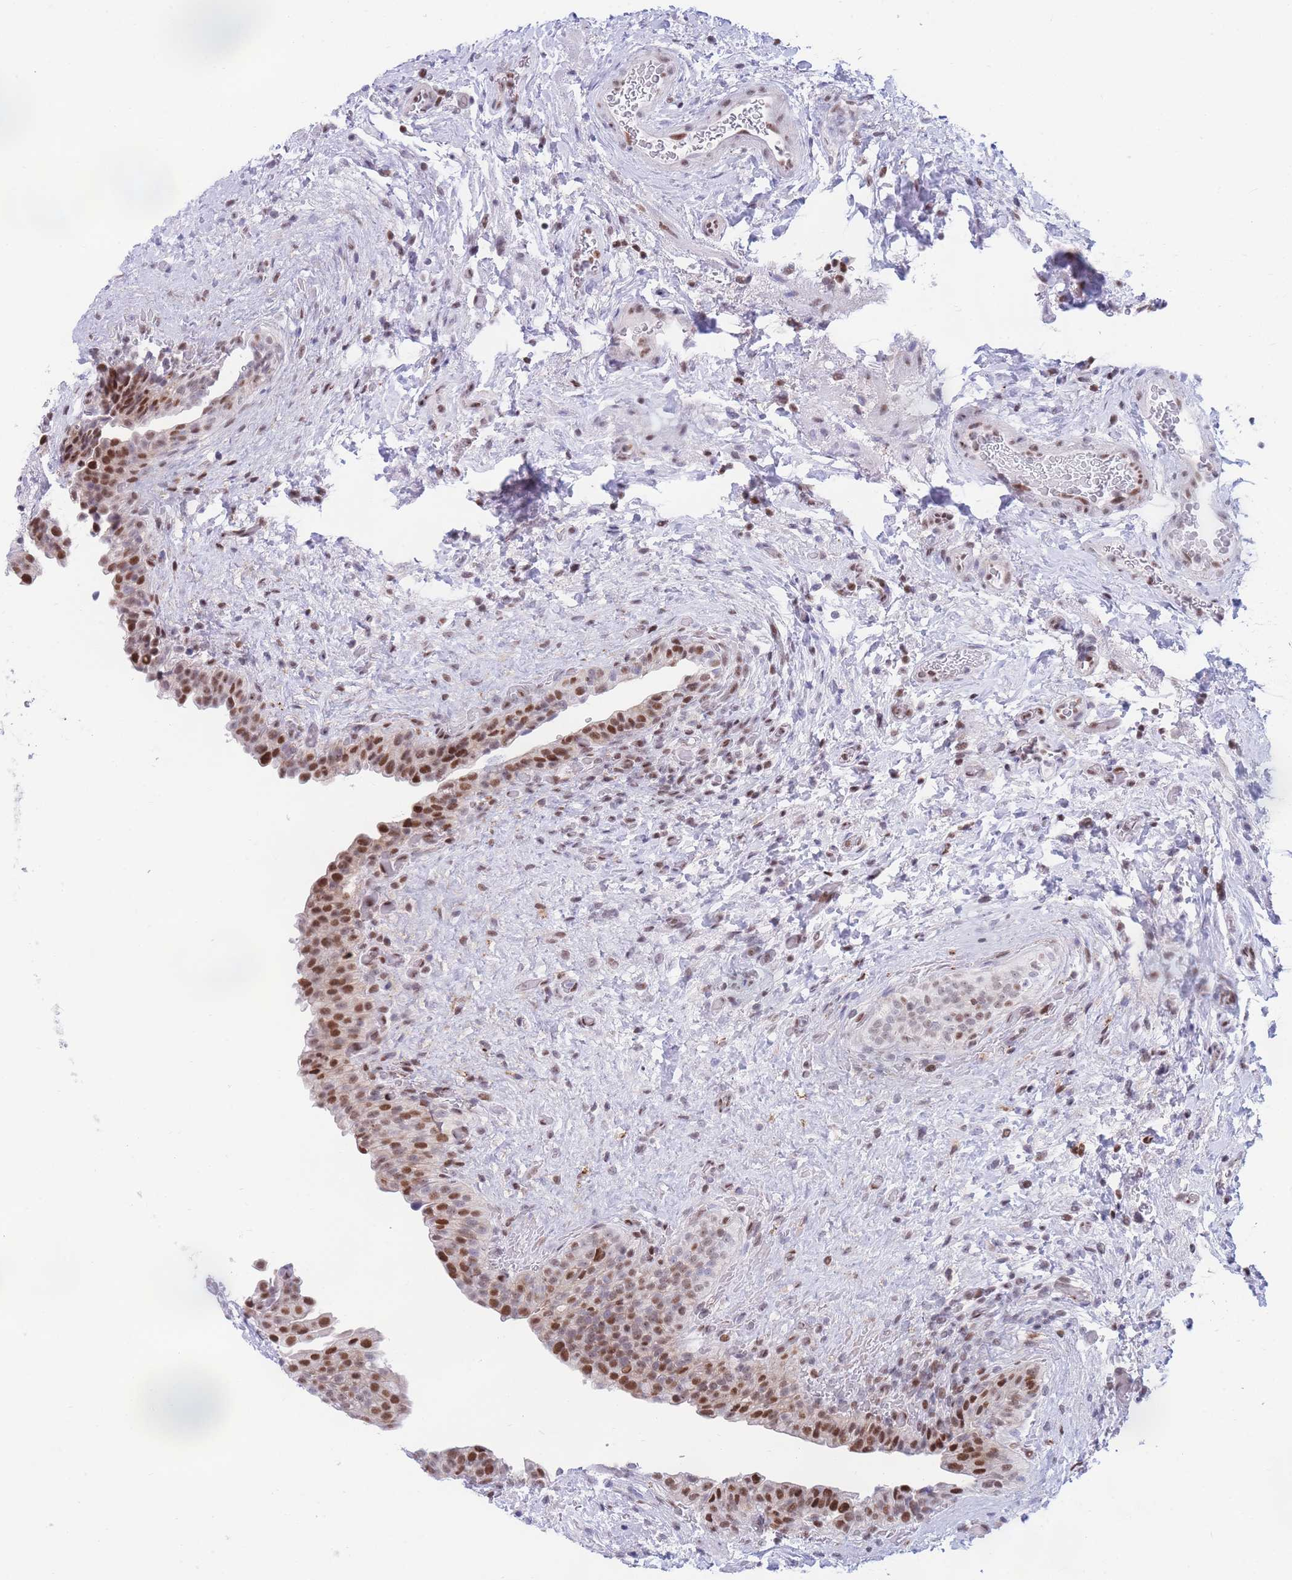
{"staining": {"intensity": "strong", "quantity": "25%-75%", "location": "nuclear"}, "tissue": "urinary bladder", "cell_type": "Urothelial cells", "image_type": "normal", "snomed": [{"axis": "morphology", "description": "Normal tissue, NOS"}, {"axis": "topography", "description": "Urinary bladder"}], "caption": "High-magnification brightfield microscopy of benign urinary bladder stained with DAB (3,3'-diaminobenzidine) (brown) and counterstained with hematoxylin (blue). urothelial cells exhibit strong nuclear expression is seen in approximately25%-75% of cells. Immunohistochemistry (ihc) stains the protein of interest in brown and the nuclei are stained blue.", "gene": "DNAJC3", "patient": {"sex": "male", "age": 69}}